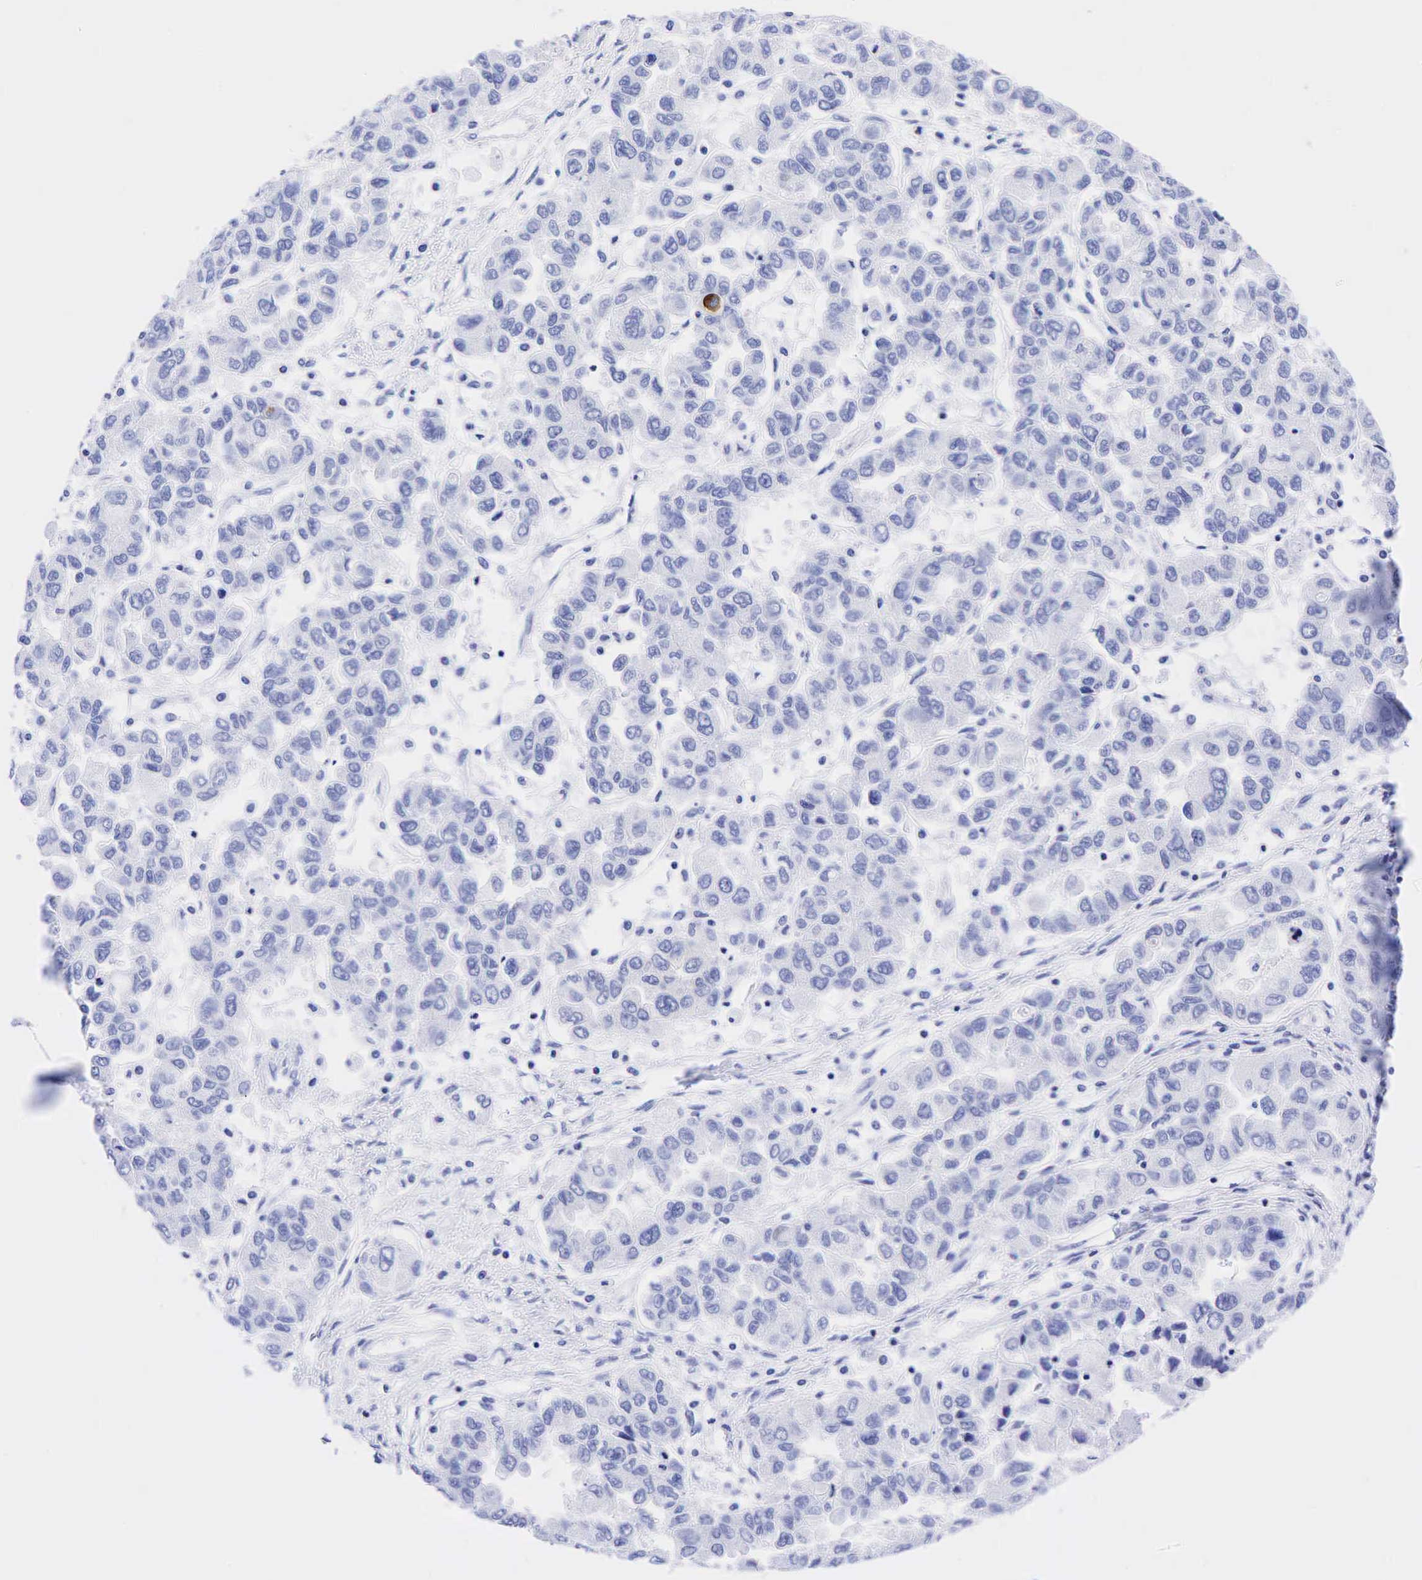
{"staining": {"intensity": "moderate", "quantity": "<25%", "location": "cytoplasmic/membranous"}, "tissue": "ovarian cancer", "cell_type": "Tumor cells", "image_type": "cancer", "snomed": [{"axis": "morphology", "description": "Cystadenocarcinoma, serous, NOS"}, {"axis": "topography", "description": "Ovary"}], "caption": "This histopathology image exhibits ovarian cancer (serous cystadenocarcinoma) stained with IHC to label a protein in brown. The cytoplasmic/membranous of tumor cells show moderate positivity for the protein. Nuclei are counter-stained blue.", "gene": "CEACAM5", "patient": {"sex": "female", "age": 84}}